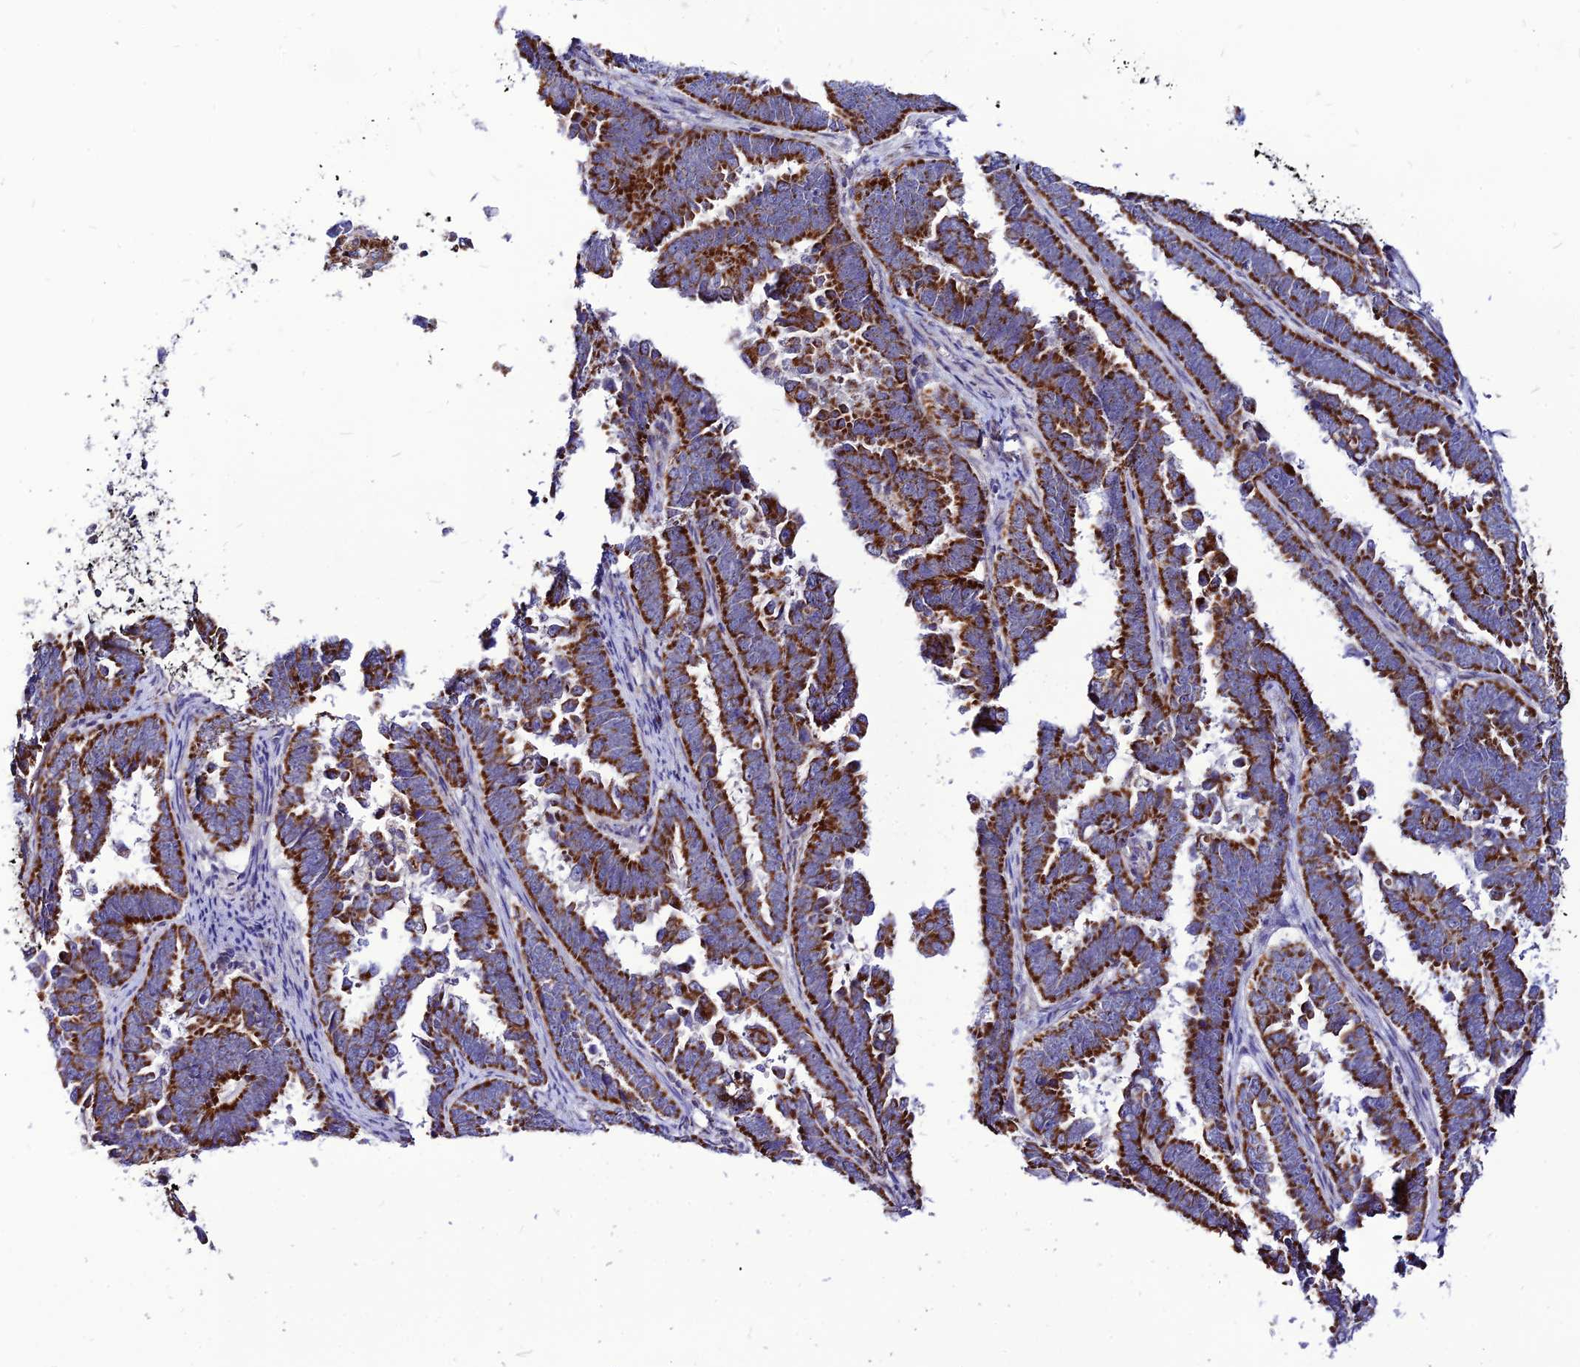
{"staining": {"intensity": "strong", "quantity": ">75%", "location": "cytoplasmic/membranous"}, "tissue": "endometrial cancer", "cell_type": "Tumor cells", "image_type": "cancer", "snomed": [{"axis": "morphology", "description": "Adenocarcinoma, NOS"}, {"axis": "topography", "description": "Endometrium"}], "caption": "IHC staining of adenocarcinoma (endometrial), which displays high levels of strong cytoplasmic/membranous expression in approximately >75% of tumor cells indicating strong cytoplasmic/membranous protein expression. The staining was performed using DAB (brown) for protein detection and nuclei were counterstained in hematoxylin (blue).", "gene": "ECI1", "patient": {"sex": "female", "age": 75}}